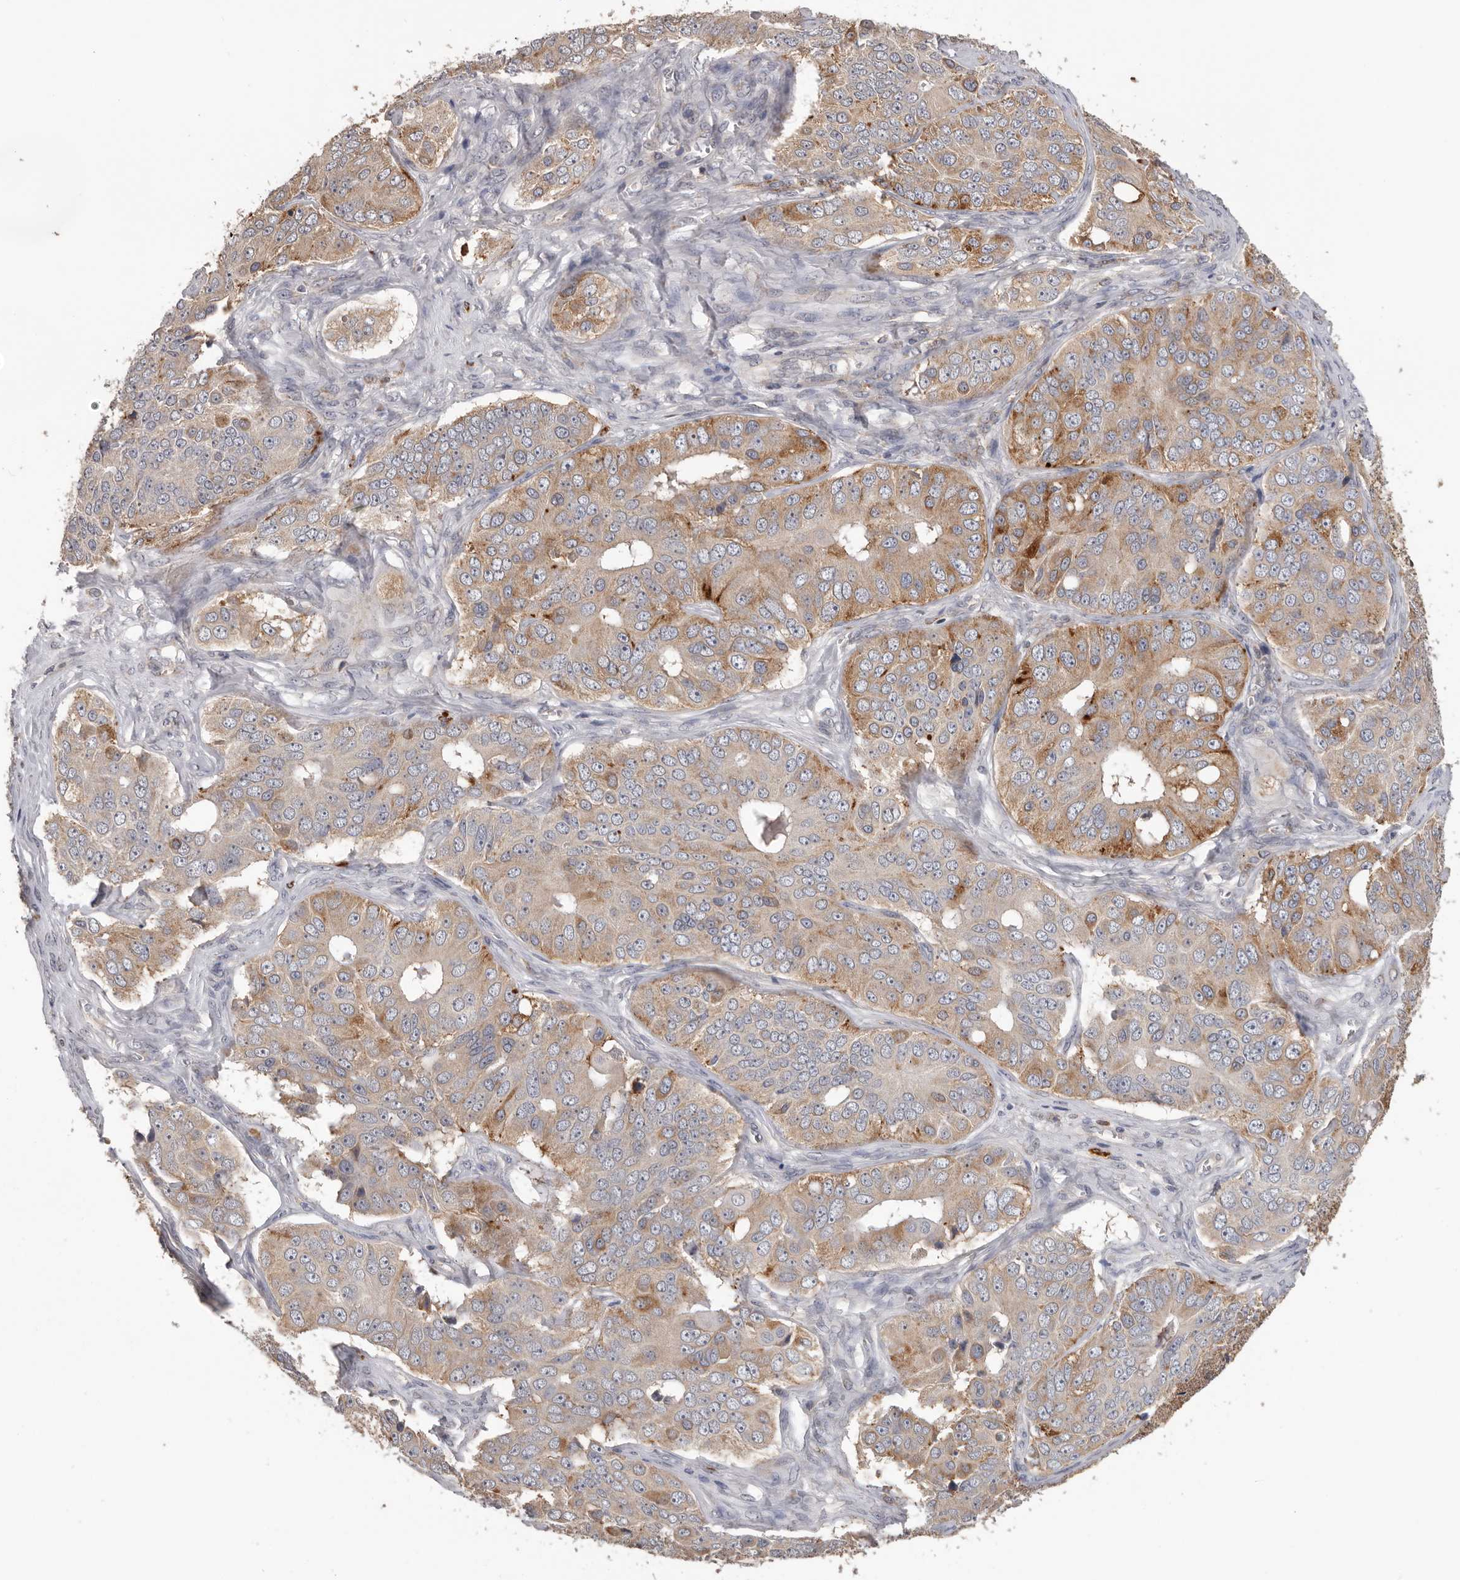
{"staining": {"intensity": "moderate", "quantity": ">75%", "location": "cytoplasmic/membranous"}, "tissue": "ovarian cancer", "cell_type": "Tumor cells", "image_type": "cancer", "snomed": [{"axis": "morphology", "description": "Carcinoma, endometroid"}, {"axis": "topography", "description": "Ovary"}], "caption": "Tumor cells display medium levels of moderate cytoplasmic/membranous staining in approximately >75% of cells in human ovarian cancer (endometroid carcinoma).", "gene": "TFRC", "patient": {"sex": "female", "age": 51}}